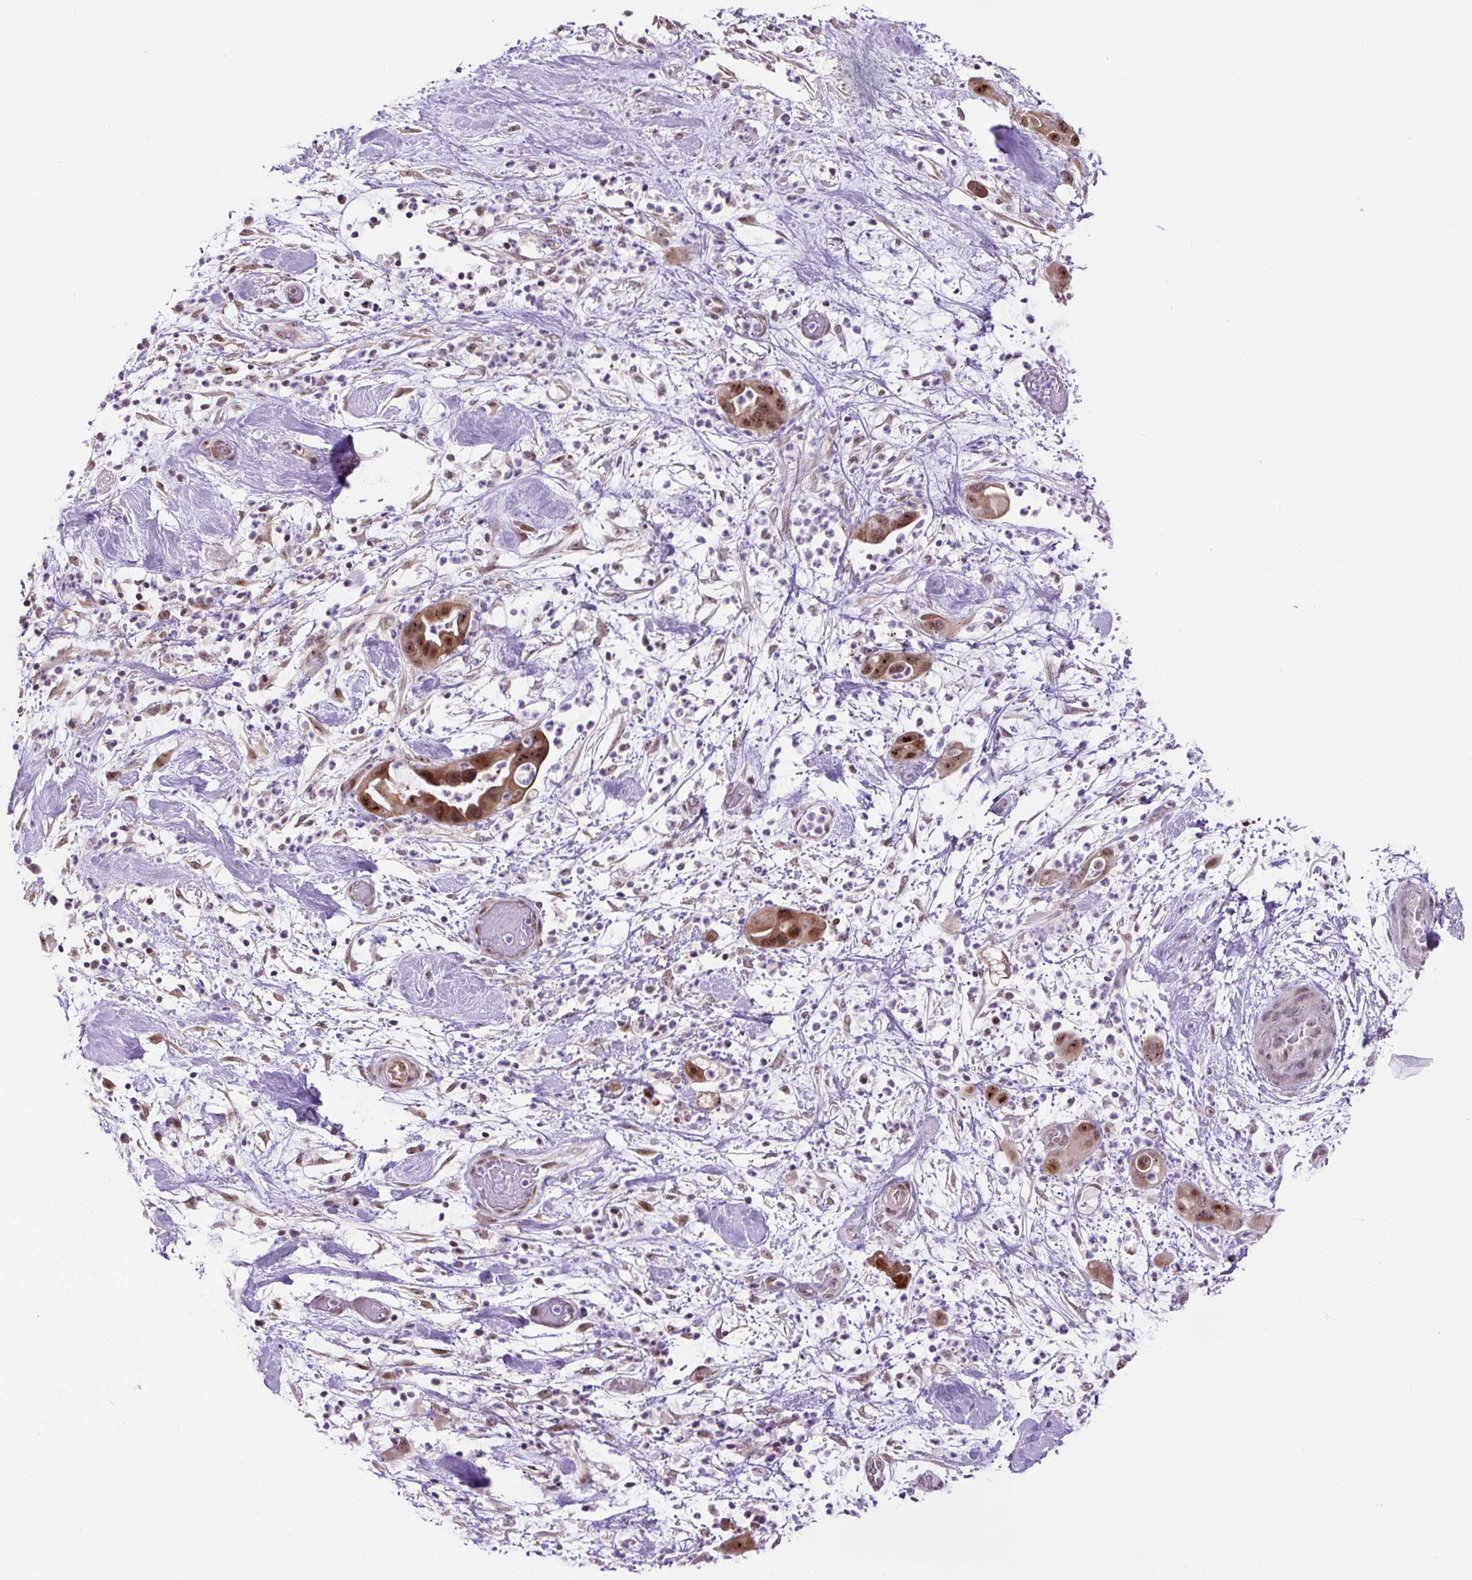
{"staining": {"intensity": "moderate", "quantity": ">75%", "location": "nuclear"}, "tissue": "pancreatic cancer", "cell_type": "Tumor cells", "image_type": "cancer", "snomed": [{"axis": "morphology", "description": "Adenocarcinoma, NOS"}, {"axis": "topography", "description": "Pancreas"}], "caption": "Brown immunohistochemical staining in adenocarcinoma (pancreatic) exhibits moderate nuclear staining in approximately >75% of tumor cells. Using DAB (brown) and hematoxylin (blue) stains, captured at high magnification using brightfield microscopy.", "gene": "TAF1A", "patient": {"sex": "female", "age": 71}}